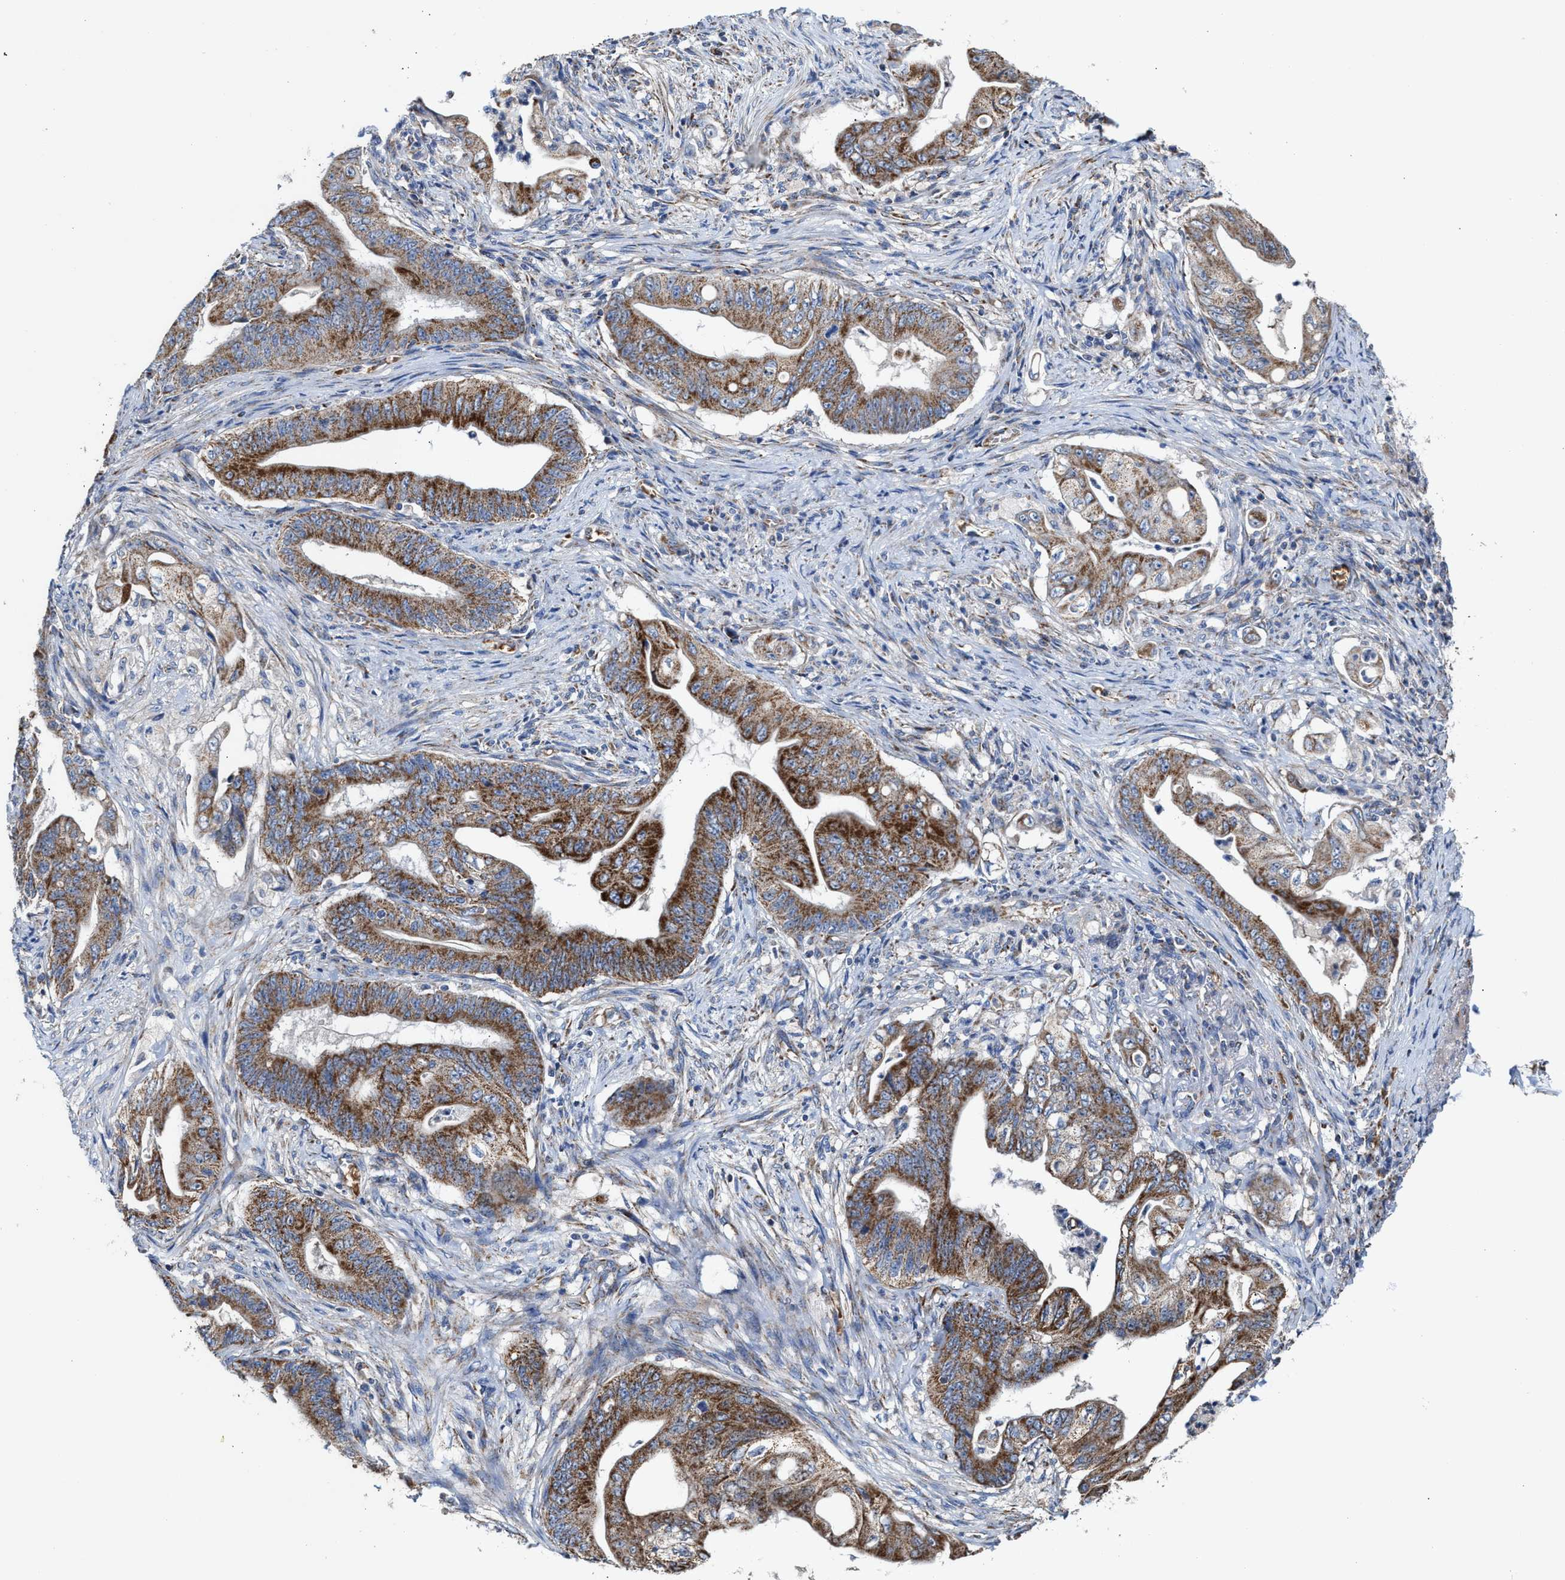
{"staining": {"intensity": "moderate", "quantity": ">75%", "location": "cytoplasmic/membranous"}, "tissue": "stomach cancer", "cell_type": "Tumor cells", "image_type": "cancer", "snomed": [{"axis": "morphology", "description": "Adenocarcinoma, NOS"}, {"axis": "topography", "description": "Stomach"}], "caption": "High-power microscopy captured an immunohistochemistry image of stomach cancer, revealing moderate cytoplasmic/membranous expression in about >75% of tumor cells.", "gene": "MECR", "patient": {"sex": "female", "age": 73}}